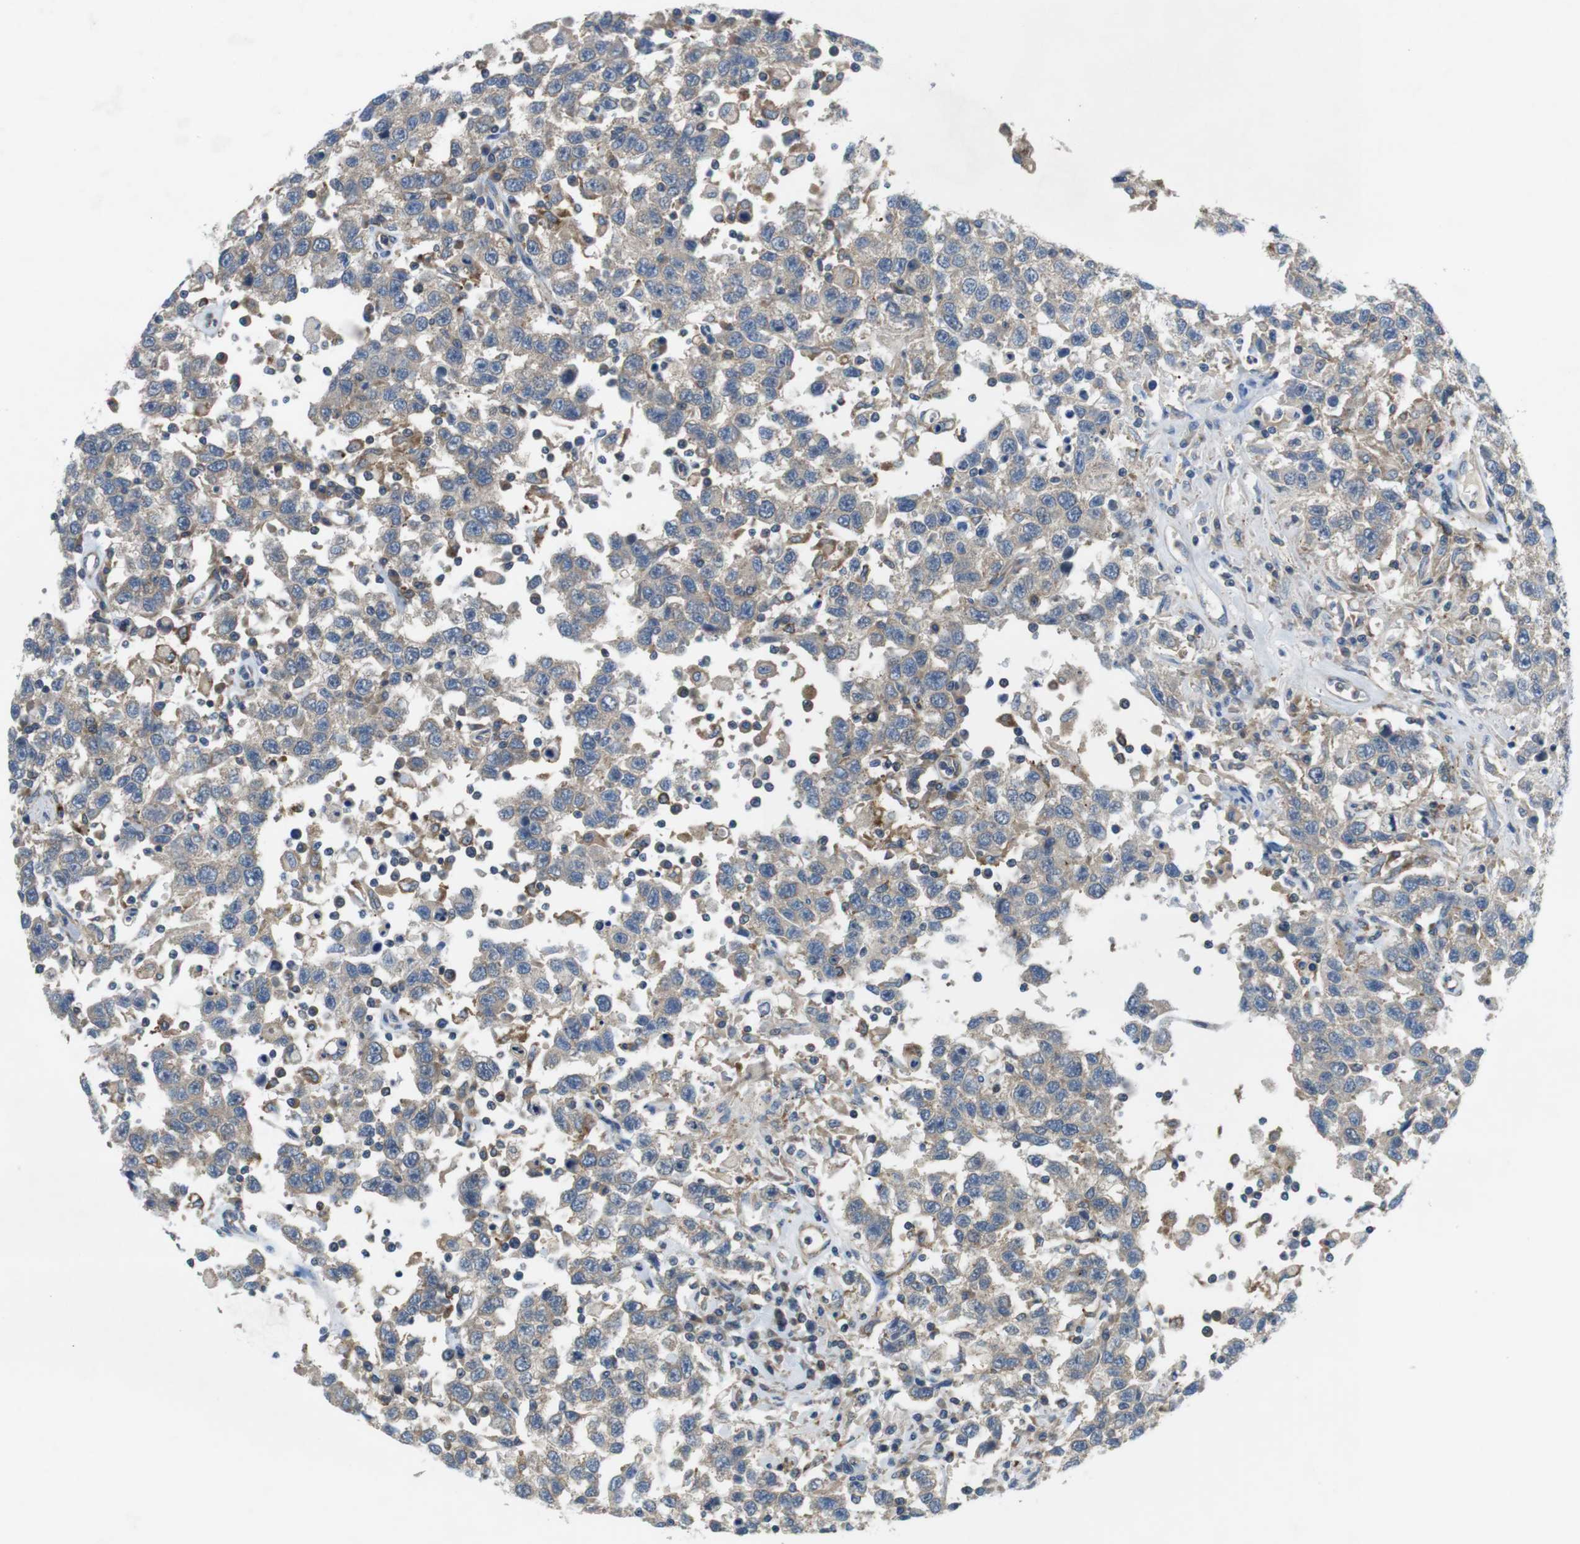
{"staining": {"intensity": "negative", "quantity": "none", "location": "none"}, "tissue": "testis cancer", "cell_type": "Tumor cells", "image_type": "cancer", "snomed": [{"axis": "morphology", "description": "Seminoma, NOS"}, {"axis": "topography", "description": "Testis"}], "caption": "This is a micrograph of IHC staining of testis cancer (seminoma), which shows no positivity in tumor cells.", "gene": "DCLK1", "patient": {"sex": "male", "age": 41}}